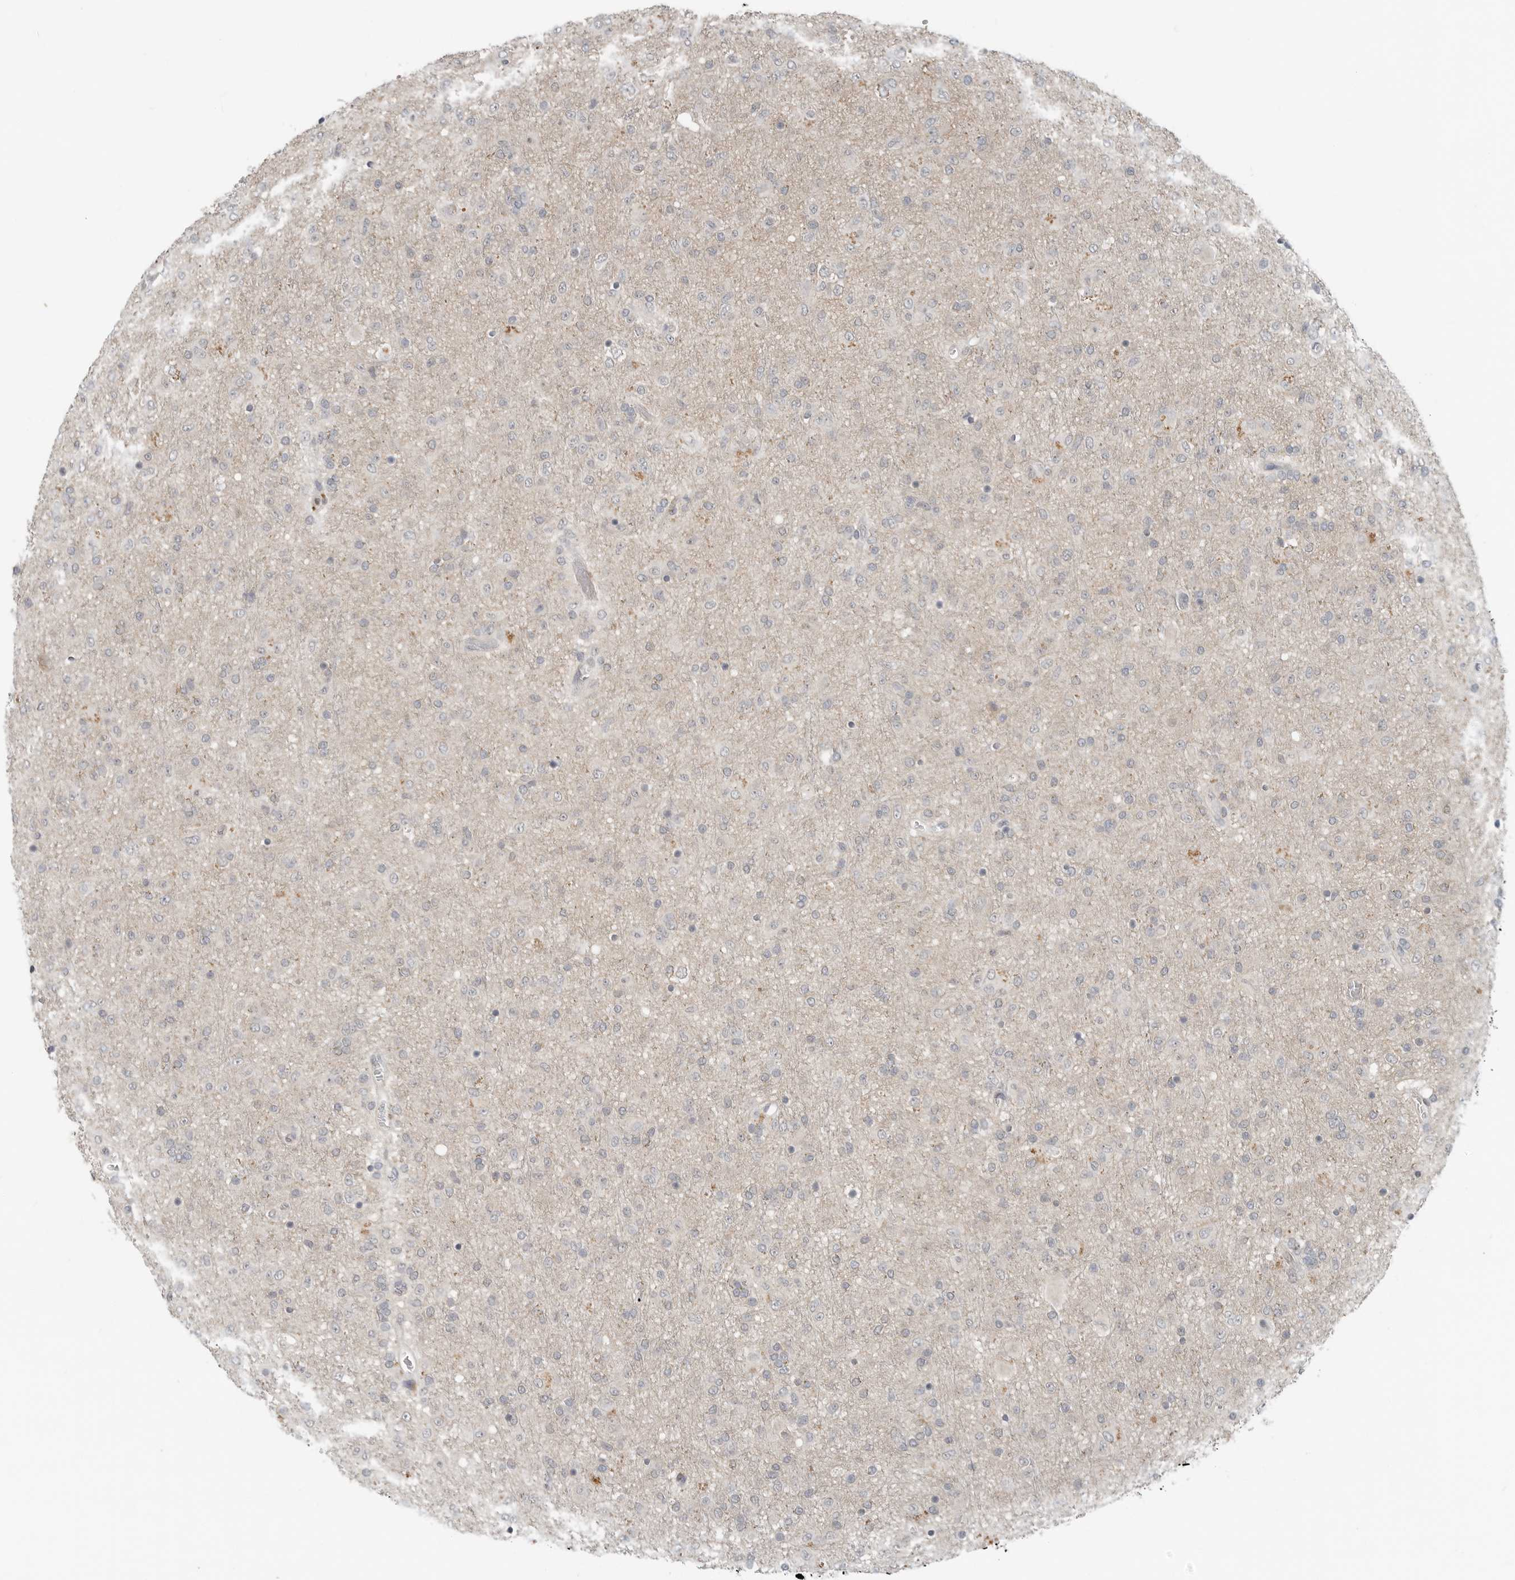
{"staining": {"intensity": "negative", "quantity": "none", "location": "none"}, "tissue": "glioma", "cell_type": "Tumor cells", "image_type": "cancer", "snomed": [{"axis": "morphology", "description": "Glioma, malignant, Low grade"}, {"axis": "topography", "description": "Brain"}], "caption": "An immunohistochemistry (IHC) histopathology image of glioma is shown. There is no staining in tumor cells of glioma.", "gene": "FCRLB", "patient": {"sex": "male", "age": 65}}